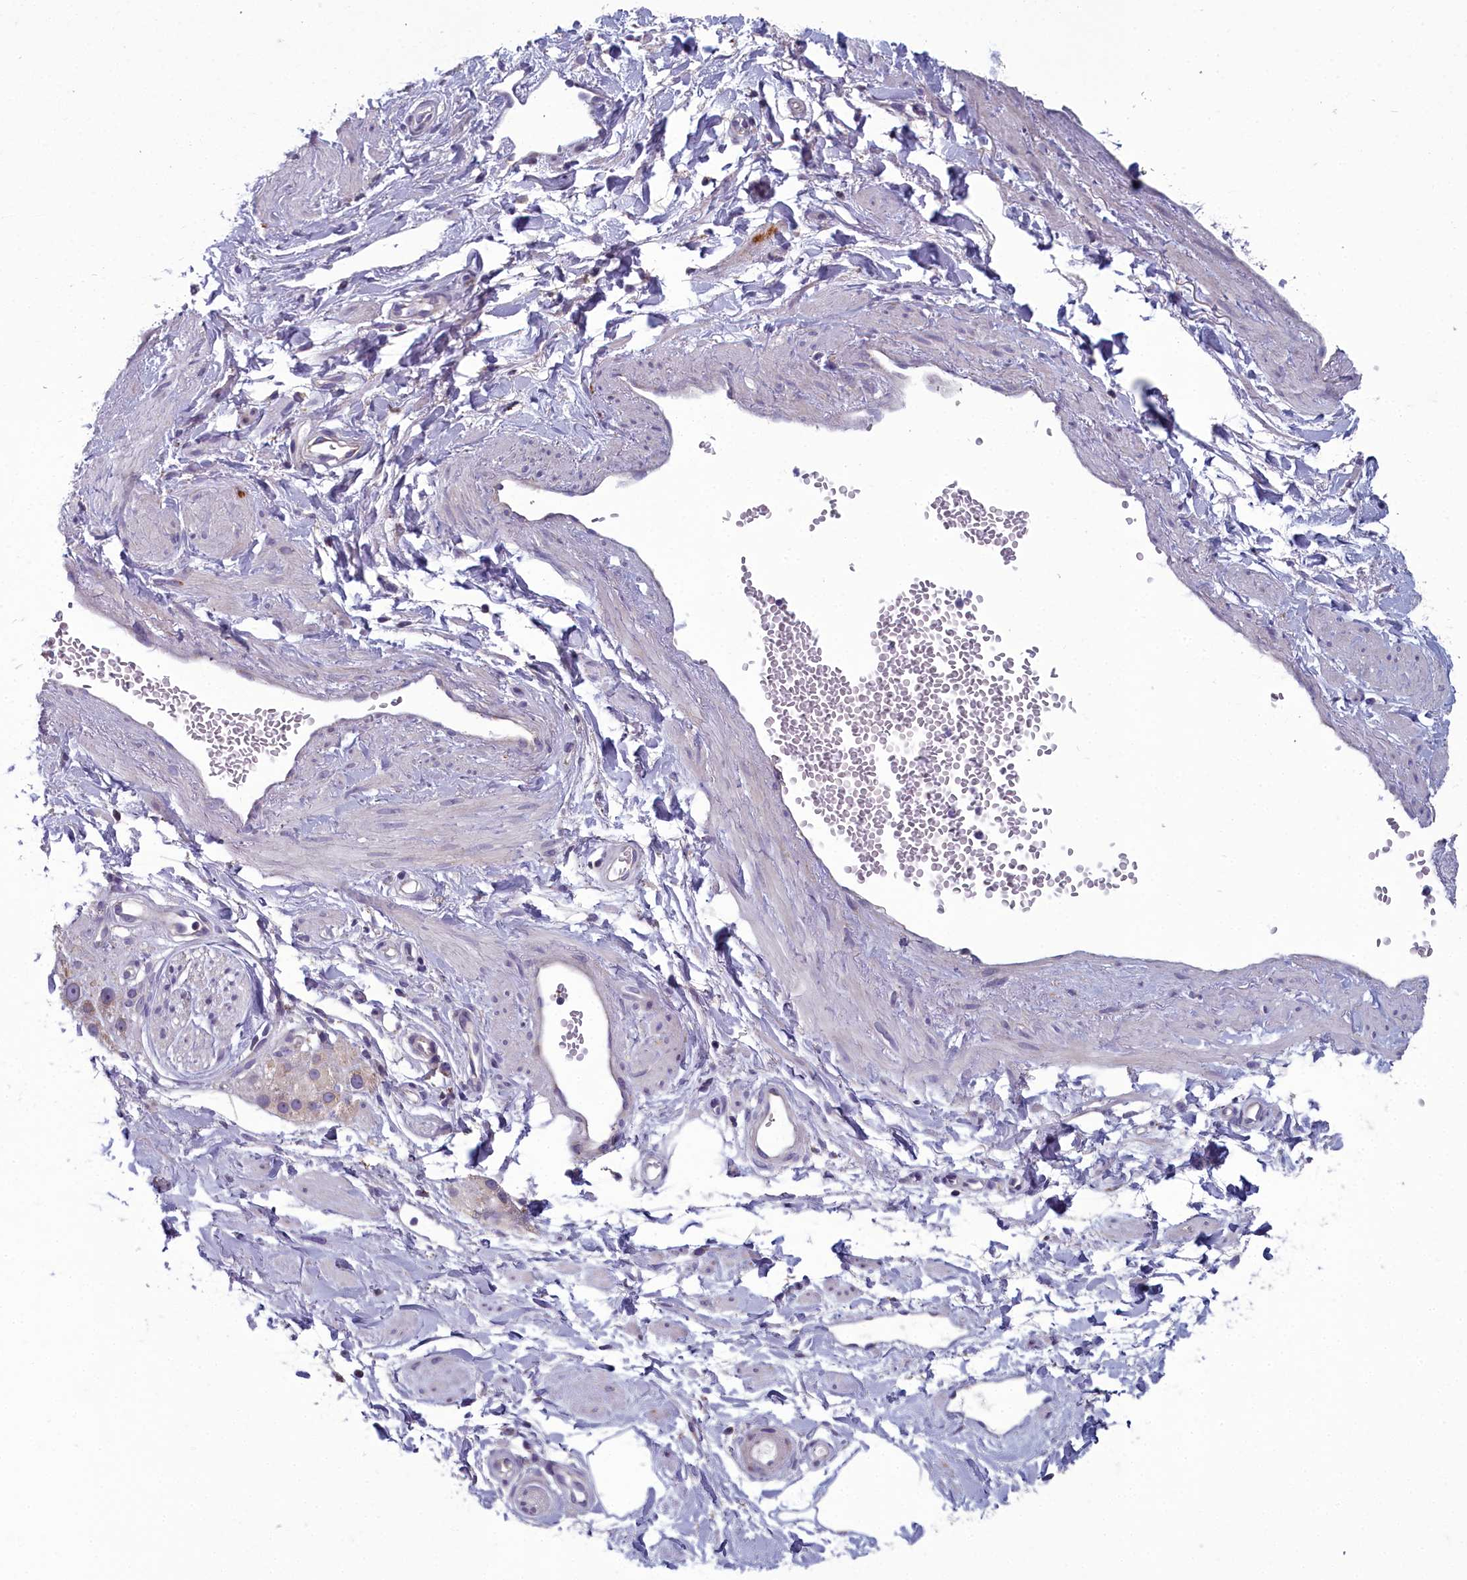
{"staining": {"intensity": "negative", "quantity": "none", "location": "none"}, "tissue": "adipose tissue", "cell_type": "Adipocytes", "image_type": "normal", "snomed": [{"axis": "morphology", "description": "Normal tissue, NOS"}, {"axis": "topography", "description": "Soft tissue"}, {"axis": "topography", "description": "Adipose tissue"}, {"axis": "topography", "description": "Vascular tissue"}, {"axis": "topography", "description": "Peripheral nerve tissue"}], "caption": "DAB (3,3'-diaminobenzidine) immunohistochemical staining of normal adipose tissue shows no significant staining in adipocytes. (DAB IHC with hematoxylin counter stain).", "gene": "INSYN2A", "patient": {"sex": "male", "age": 74}}